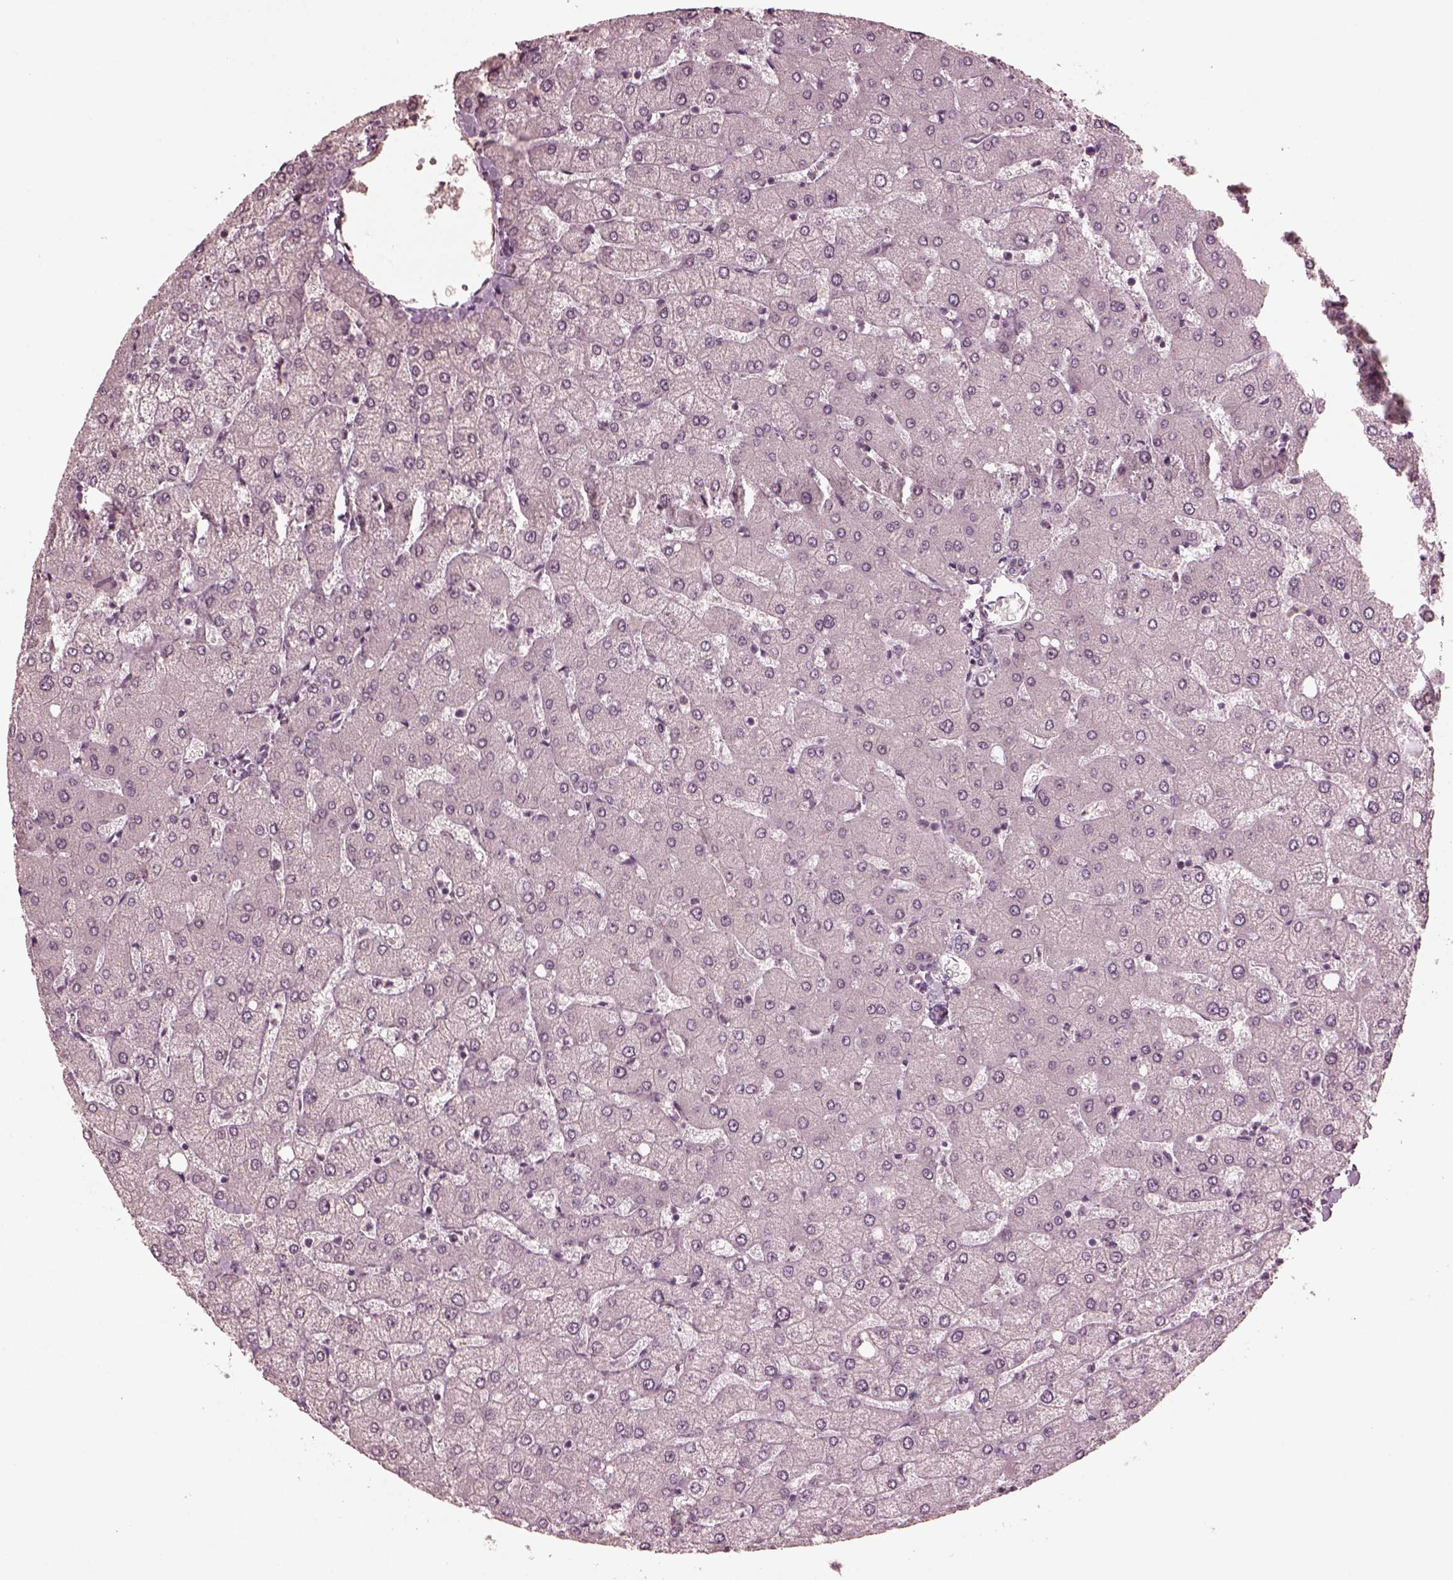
{"staining": {"intensity": "negative", "quantity": "none", "location": "none"}, "tissue": "liver", "cell_type": "Cholangiocytes", "image_type": "normal", "snomed": [{"axis": "morphology", "description": "Normal tissue, NOS"}, {"axis": "topography", "description": "Liver"}], "caption": "Image shows no significant protein positivity in cholangiocytes of unremarkable liver. (DAB immunohistochemistry (IHC) with hematoxylin counter stain).", "gene": "RGS7", "patient": {"sex": "female", "age": 54}}